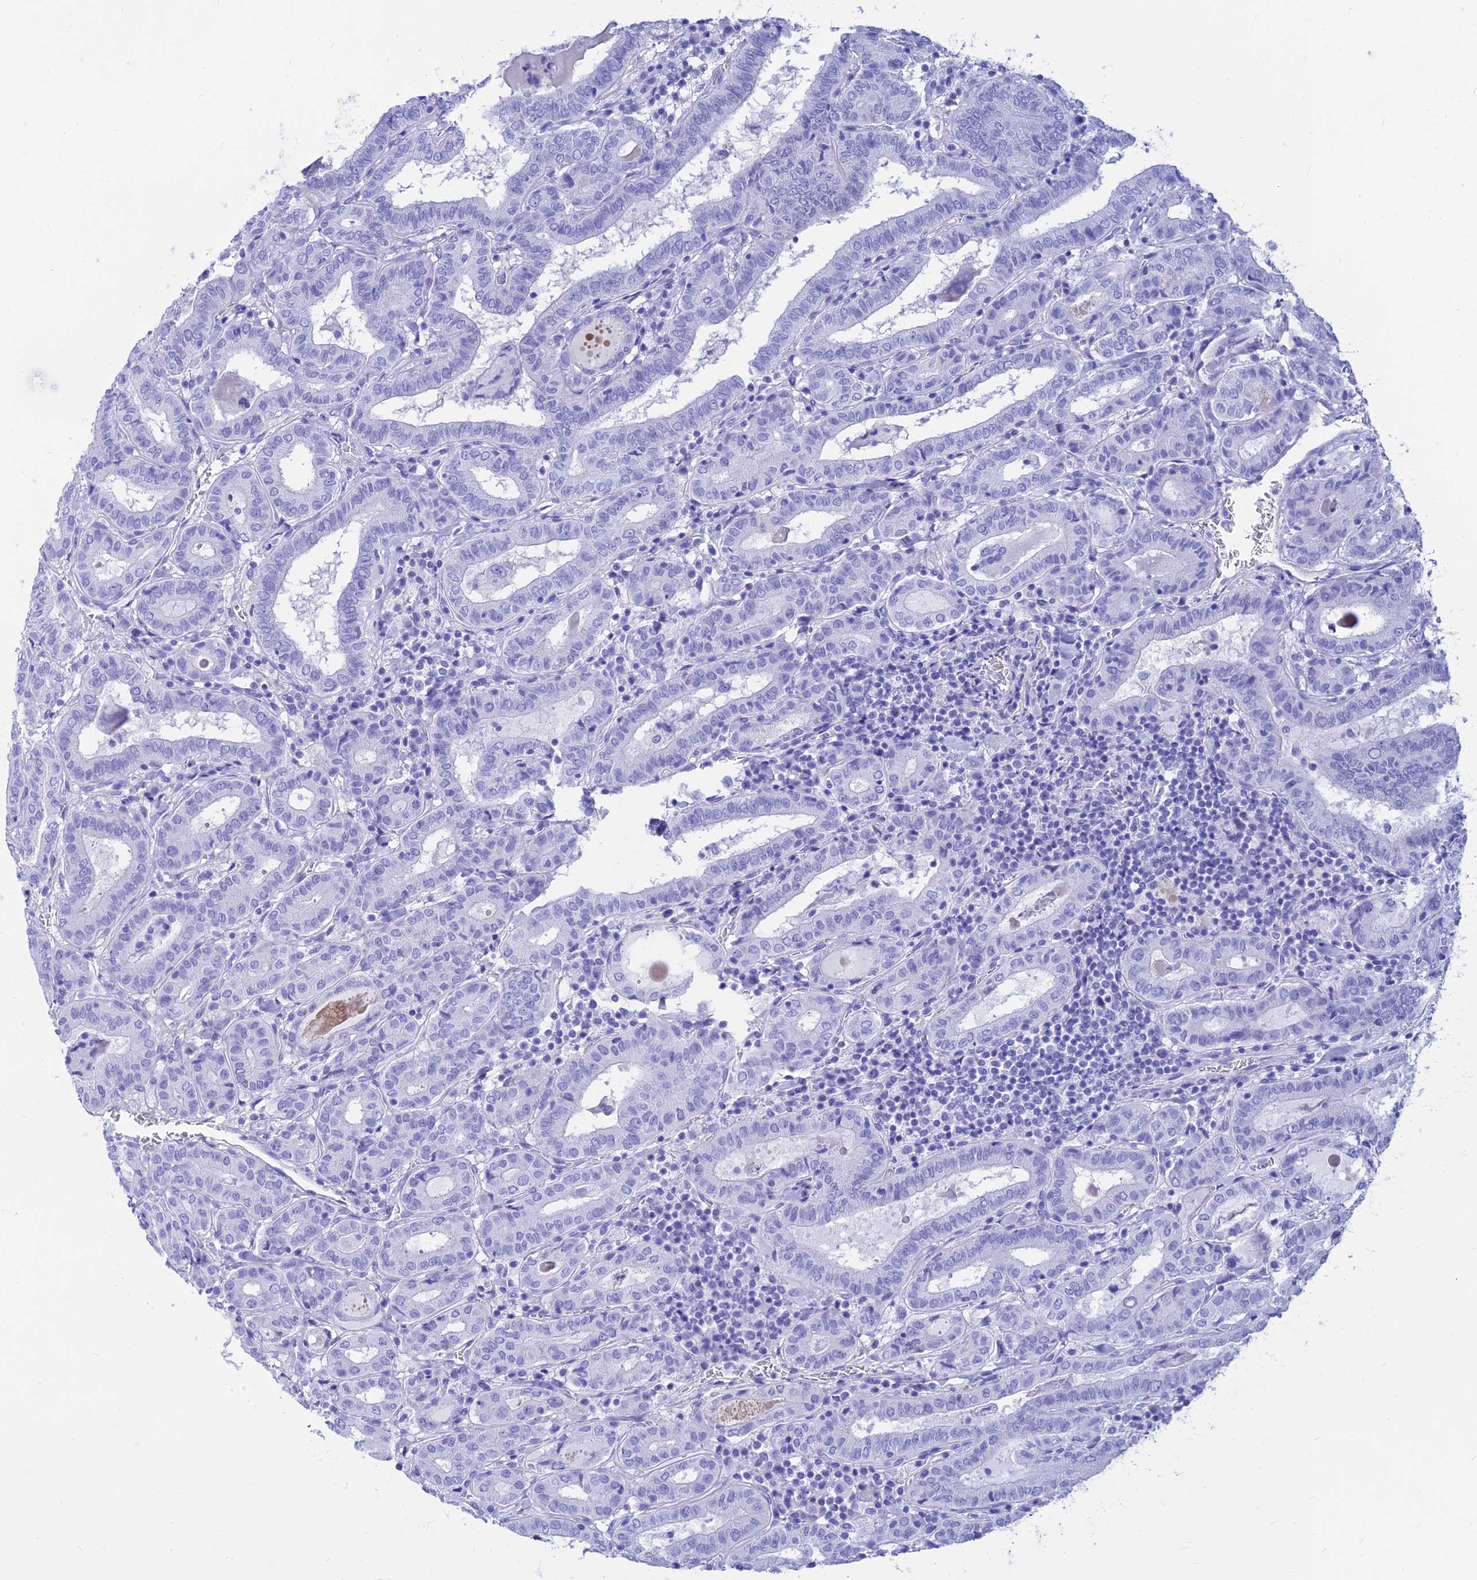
{"staining": {"intensity": "negative", "quantity": "none", "location": "none"}, "tissue": "thyroid cancer", "cell_type": "Tumor cells", "image_type": "cancer", "snomed": [{"axis": "morphology", "description": "Papillary adenocarcinoma, NOS"}, {"axis": "topography", "description": "Thyroid gland"}], "caption": "IHC micrograph of neoplastic tissue: human papillary adenocarcinoma (thyroid) stained with DAB demonstrates no significant protein expression in tumor cells. (Brightfield microscopy of DAB IHC at high magnification).", "gene": "PRNP", "patient": {"sex": "female", "age": 72}}